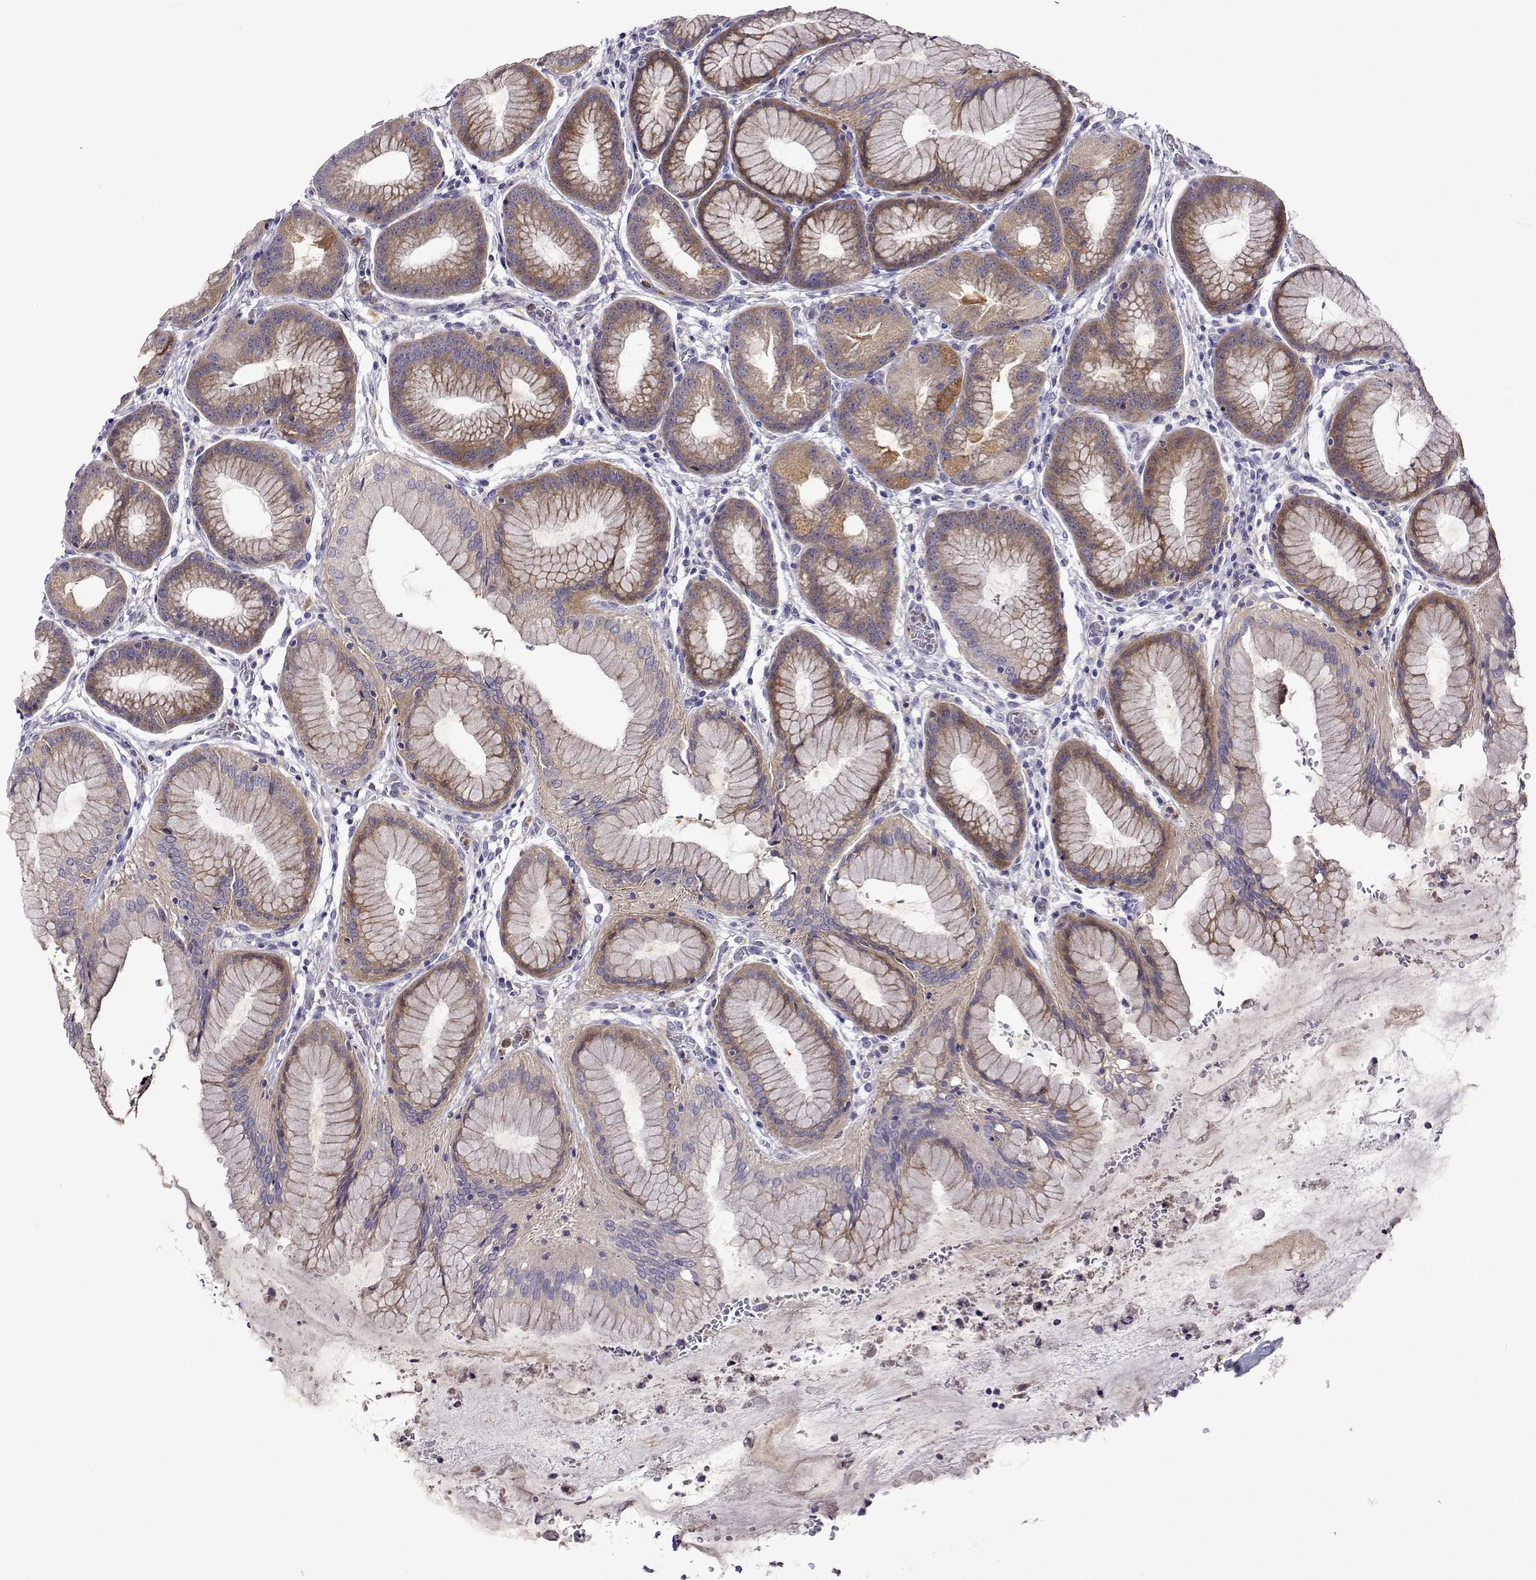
{"staining": {"intensity": "moderate", "quantity": "25%-75%", "location": "cytoplasmic/membranous"}, "tissue": "stomach", "cell_type": "Glandular cells", "image_type": "normal", "snomed": [{"axis": "morphology", "description": "Normal tissue, NOS"}, {"axis": "topography", "description": "Stomach, upper"}, {"axis": "topography", "description": "Stomach"}], "caption": "Unremarkable stomach demonstrates moderate cytoplasmic/membranous positivity in approximately 25%-75% of glandular cells The staining was performed using DAB, with brown indicating positive protein expression. Nuclei are stained blue with hematoxylin..", "gene": "SULT2A1", "patient": {"sex": "male", "age": 48}}